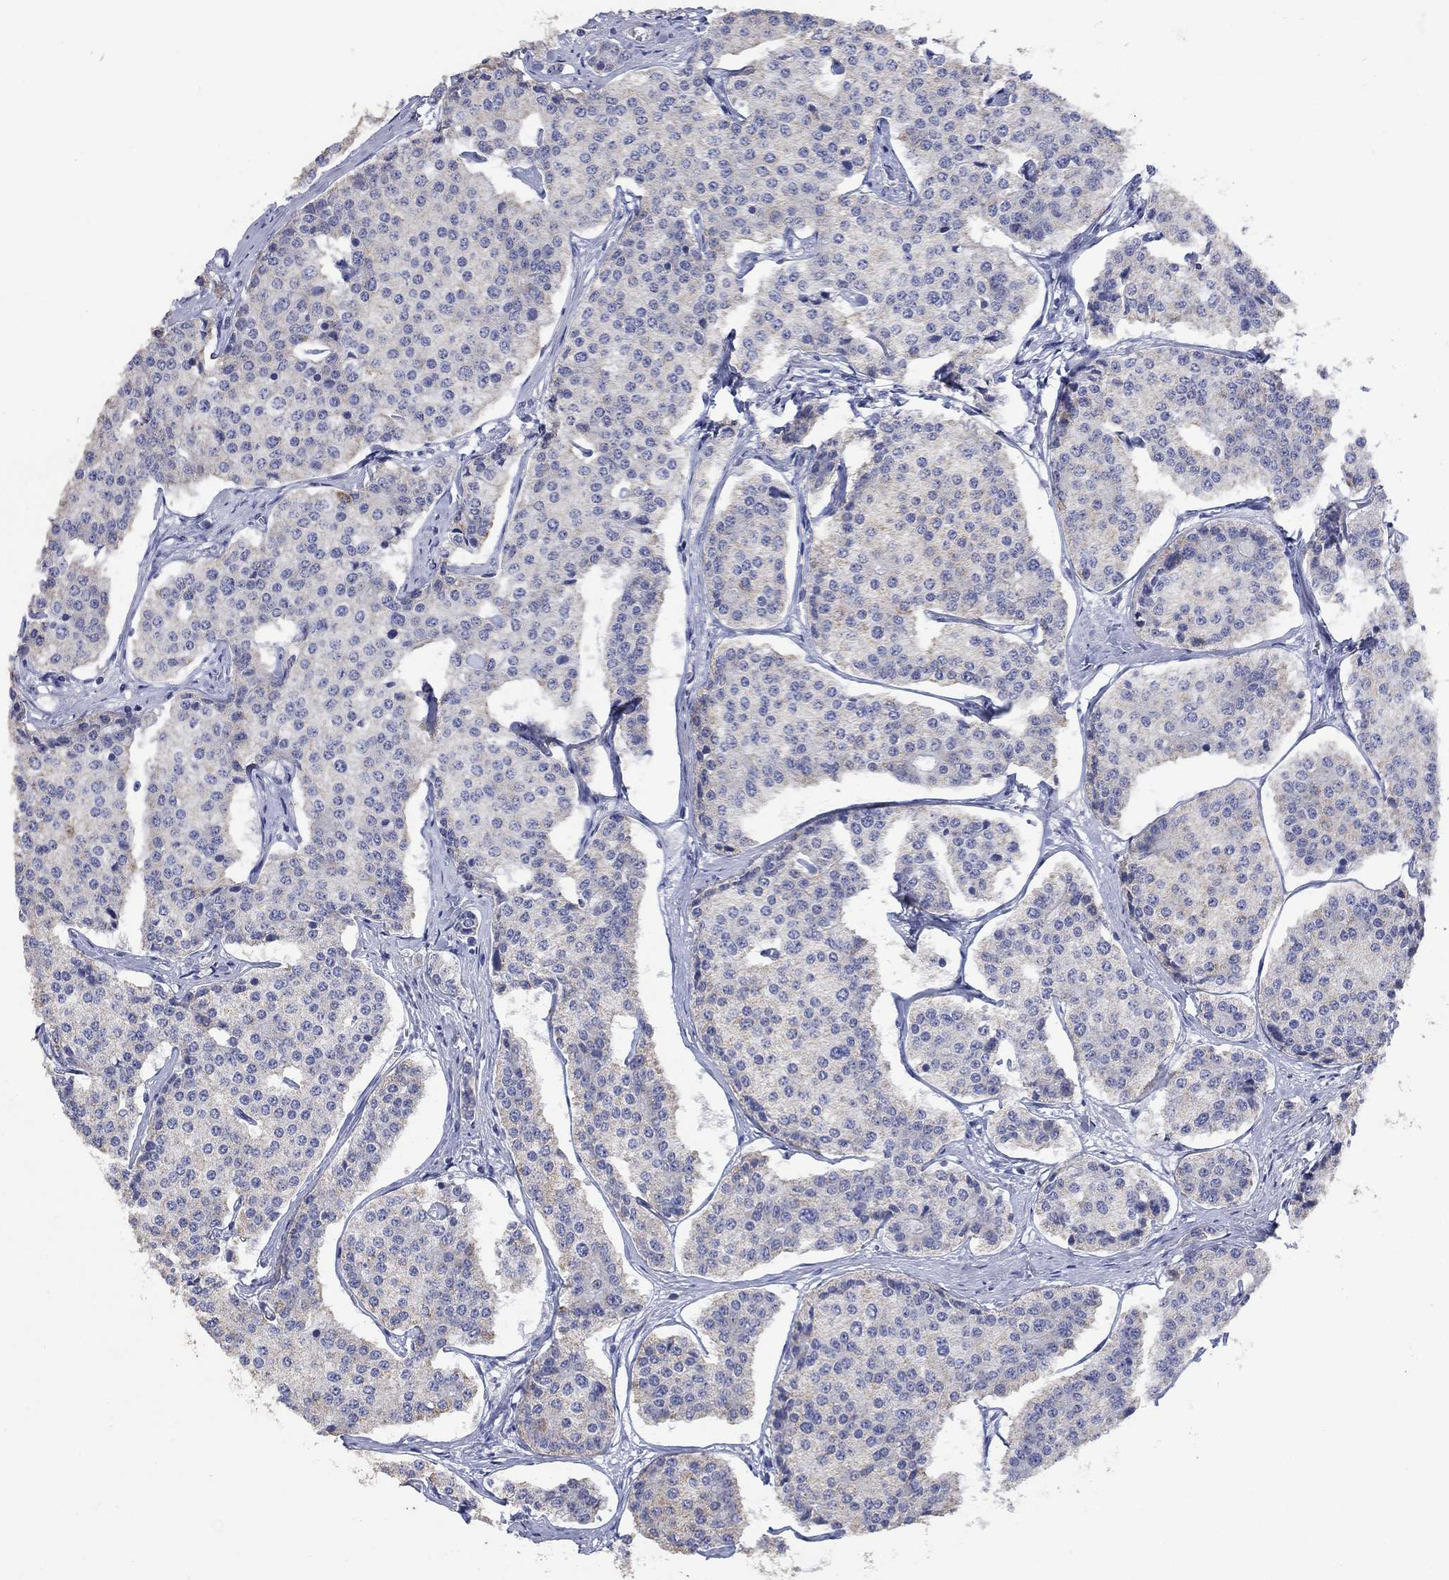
{"staining": {"intensity": "weak", "quantity": "<25%", "location": "cytoplasmic/membranous"}, "tissue": "carcinoid", "cell_type": "Tumor cells", "image_type": "cancer", "snomed": [{"axis": "morphology", "description": "Carcinoid, malignant, NOS"}, {"axis": "topography", "description": "Small intestine"}], "caption": "Immunohistochemical staining of malignant carcinoid reveals no significant staining in tumor cells.", "gene": "CLVS1", "patient": {"sex": "female", "age": 65}}